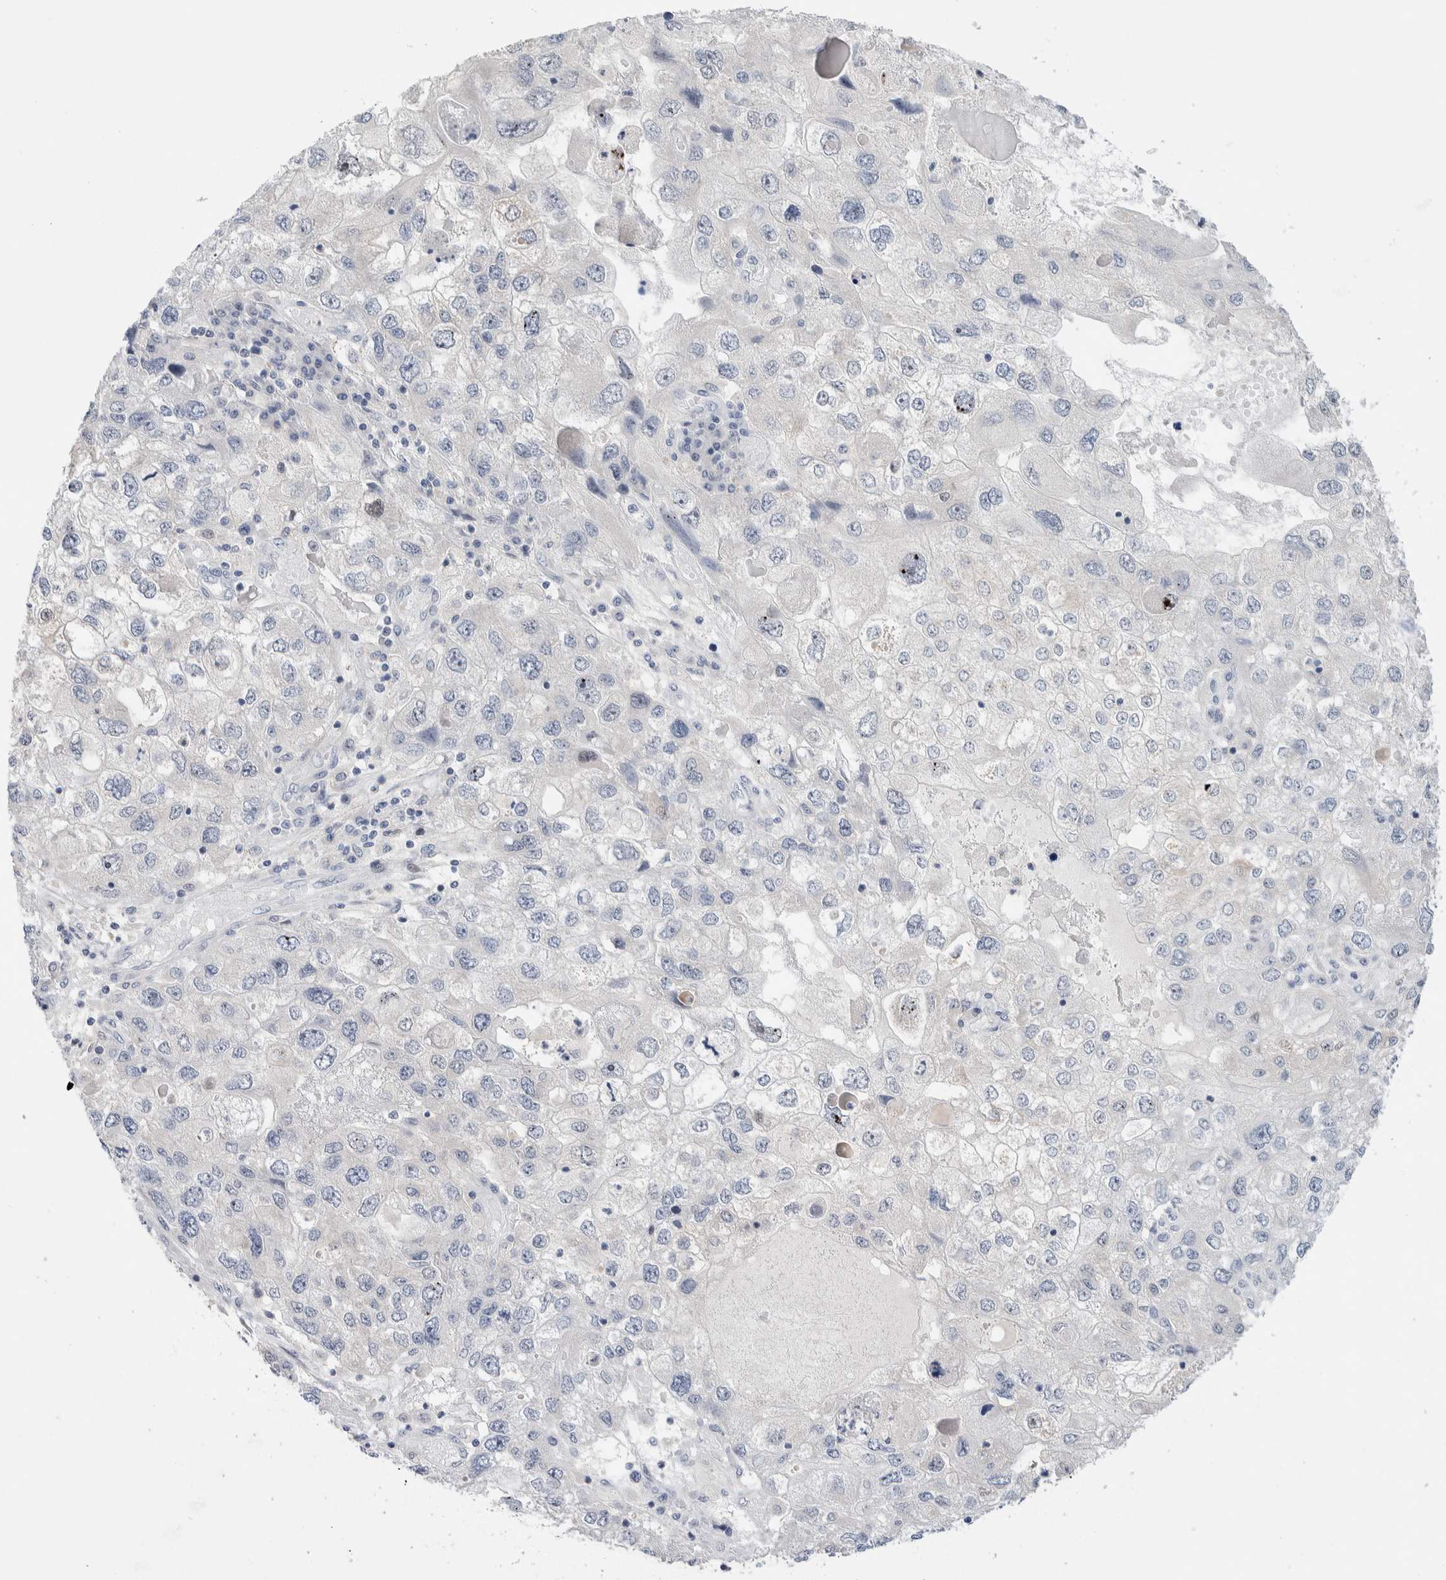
{"staining": {"intensity": "negative", "quantity": "none", "location": "none"}, "tissue": "endometrial cancer", "cell_type": "Tumor cells", "image_type": "cancer", "snomed": [{"axis": "morphology", "description": "Adenocarcinoma, NOS"}, {"axis": "topography", "description": "Endometrium"}], "caption": "Tumor cells show no significant protein staining in endometrial cancer. (DAB immunohistochemistry (IHC), high magnification).", "gene": "DNAJB6", "patient": {"sex": "female", "age": 49}}